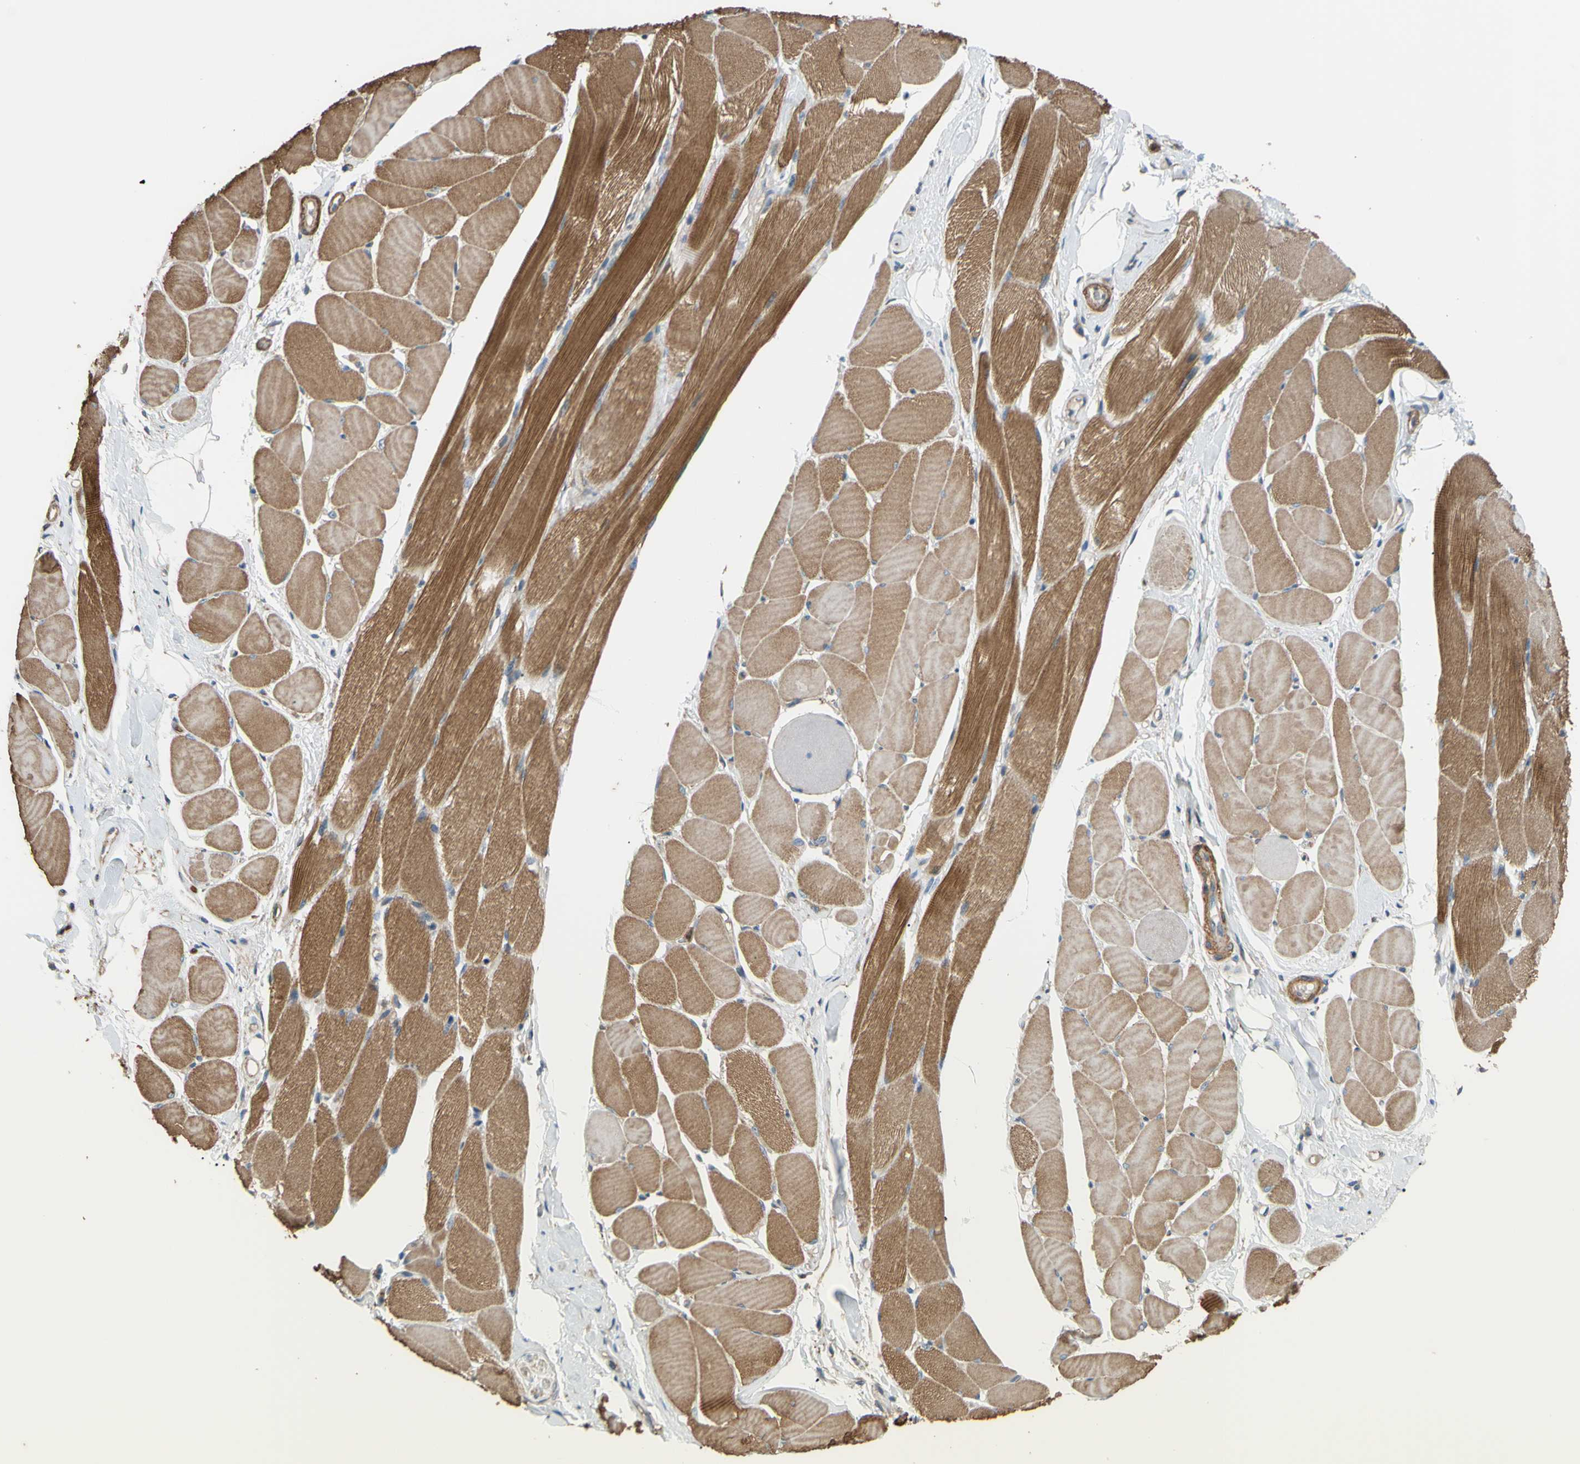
{"staining": {"intensity": "moderate", "quantity": ">75%", "location": "cytoplasmic/membranous"}, "tissue": "skeletal muscle", "cell_type": "Myocytes", "image_type": "normal", "snomed": [{"axis": "morphology", "description": "Normal tissue, NOS"}, {"axis": "topography", "description": "Skeletal muscle"}, {"axis": "topography", "description": "Peripheral nerve tissue"}], "caption": "Myocytes show medium levels of moderate cytoplasmic/membranous staining in approximately >75% of cells in unremarkable human skeletal muscle.", "gene": "ADD3", "patient": {"sex": "female", "age": 84}}